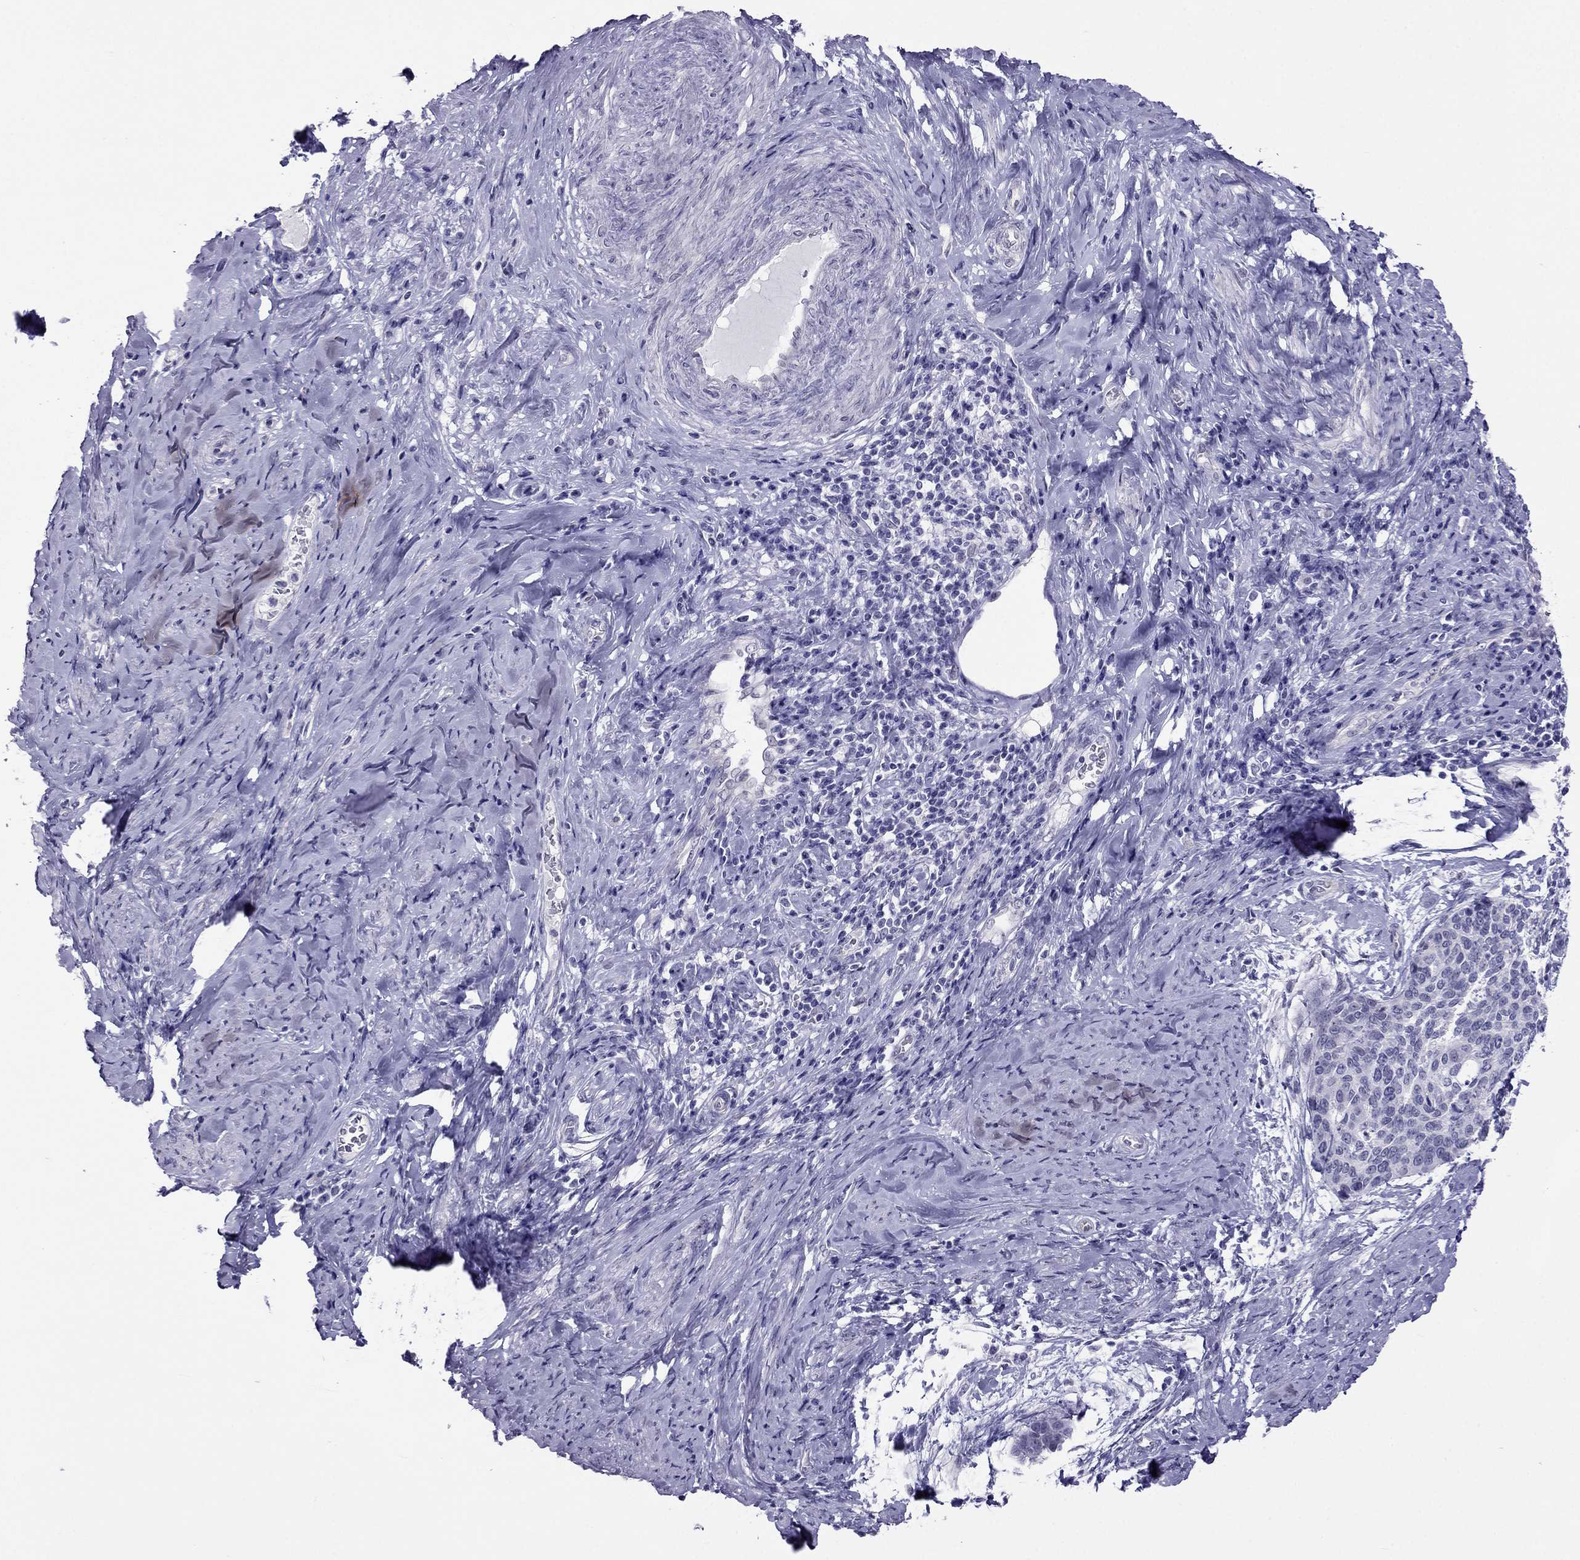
{"staining": {"intensity": "negative", "quantity": "none", "location": "none"}, "tissue": "cervical cancer", "cell_type": "Tumor cells", "image_type": "cancer", "snomed": [{"axis": "morphology", "description": "Squamous cell carcinoma, NOS"}, {"axis": "topography", "description": "Cervix"}], "caption": "High magnification brightfield microscopy of cervical cancer stained with DAB (brown) and counterstained with hematoxylin (blue): tumor cells show no significant positivity.", "gene": "CROCC2", "patient": {"sex": "female", "age": 69}}